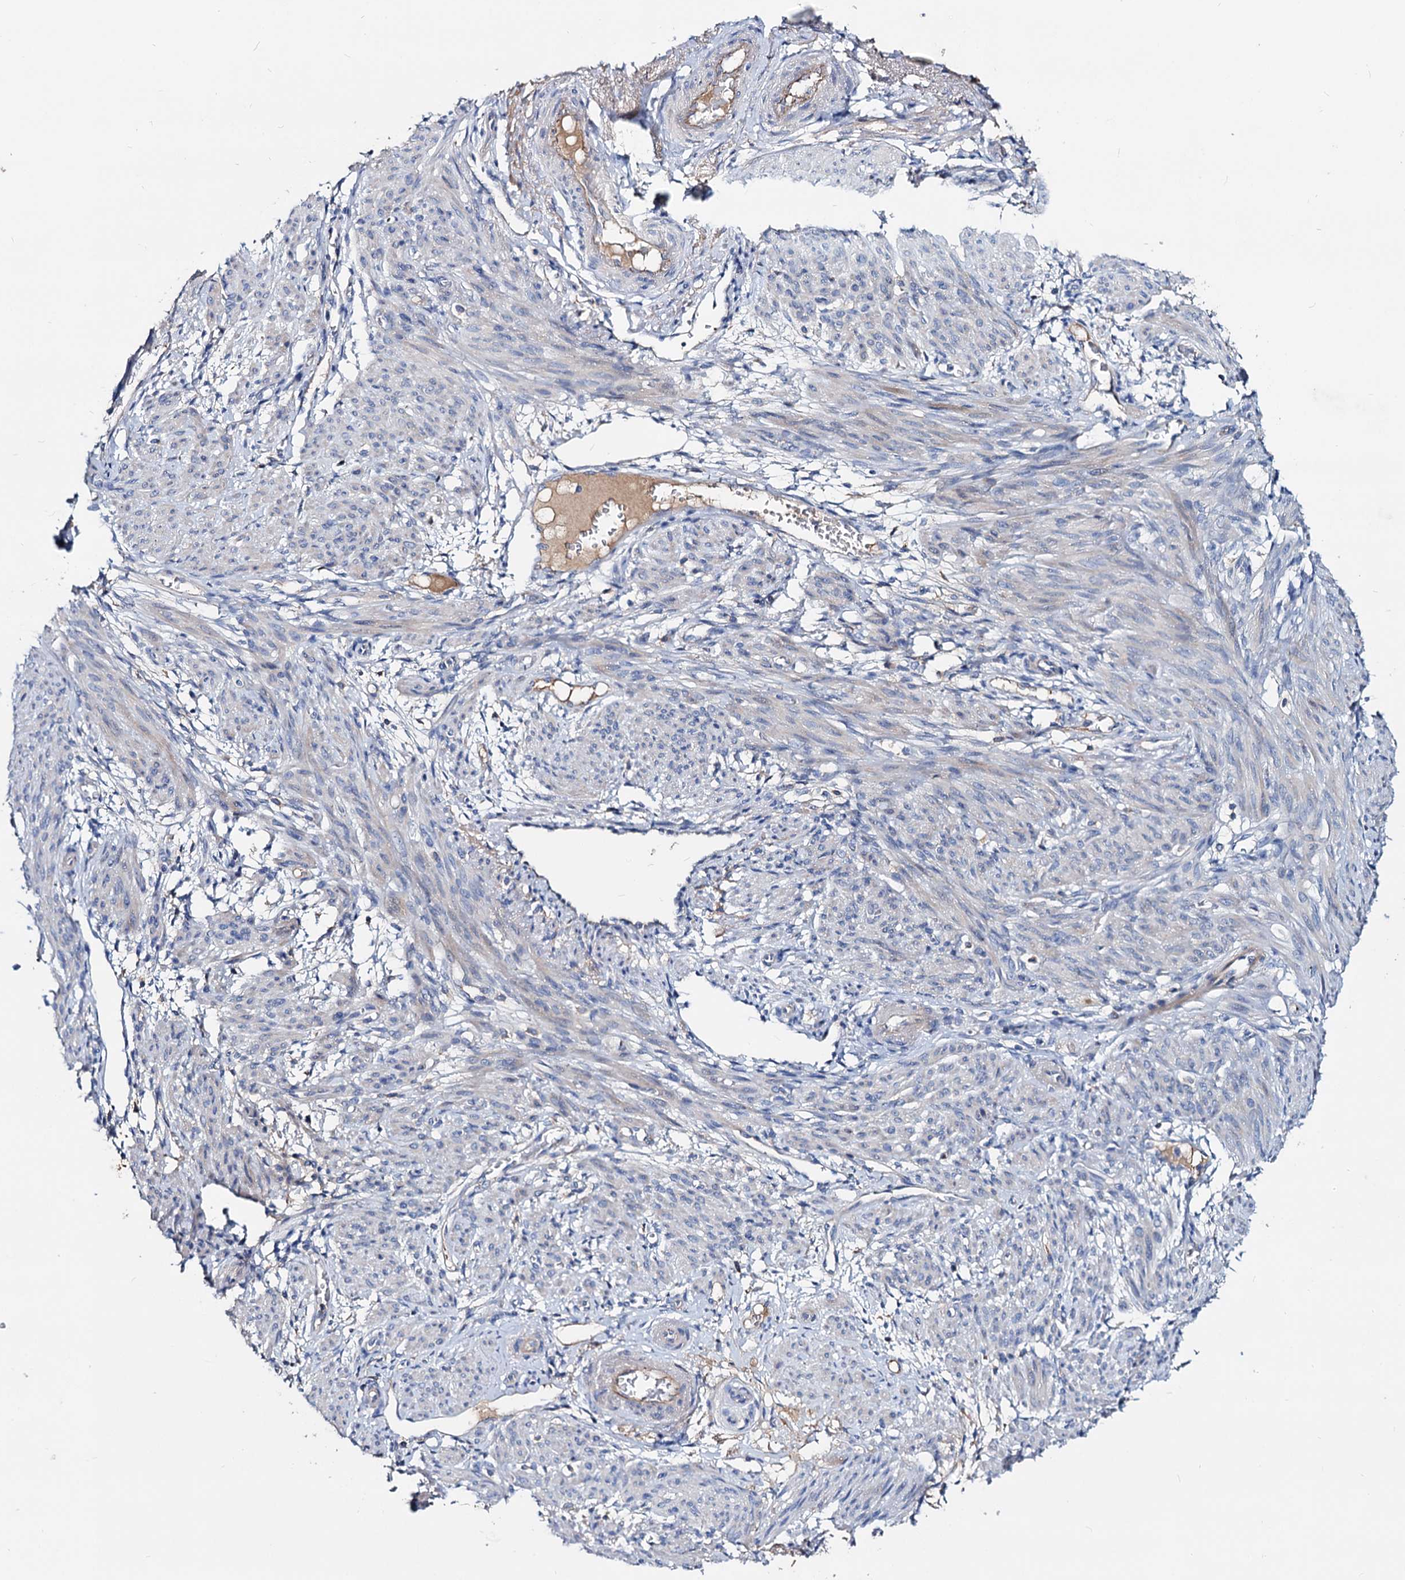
{"staining": {"intensity": "weak", "quantity": "<25%", "location": "cytoplasmic/membranous"}, "tissue": "smooth muscle", "cell_type": "Smooth muscle cells", "image_type": "normal", "snomed": [{"axis": "morphology", "description": "Normal tissue, NOS"}, {"axis": "topography", "description": "Smooth muscle"}], "caption": "DAB immunohistochemical staining of normal smooth muscle shows no significant staining in smooth muscle cells.", "gene": "ACY3", "patient": {"sex": "female", "age": 39}}